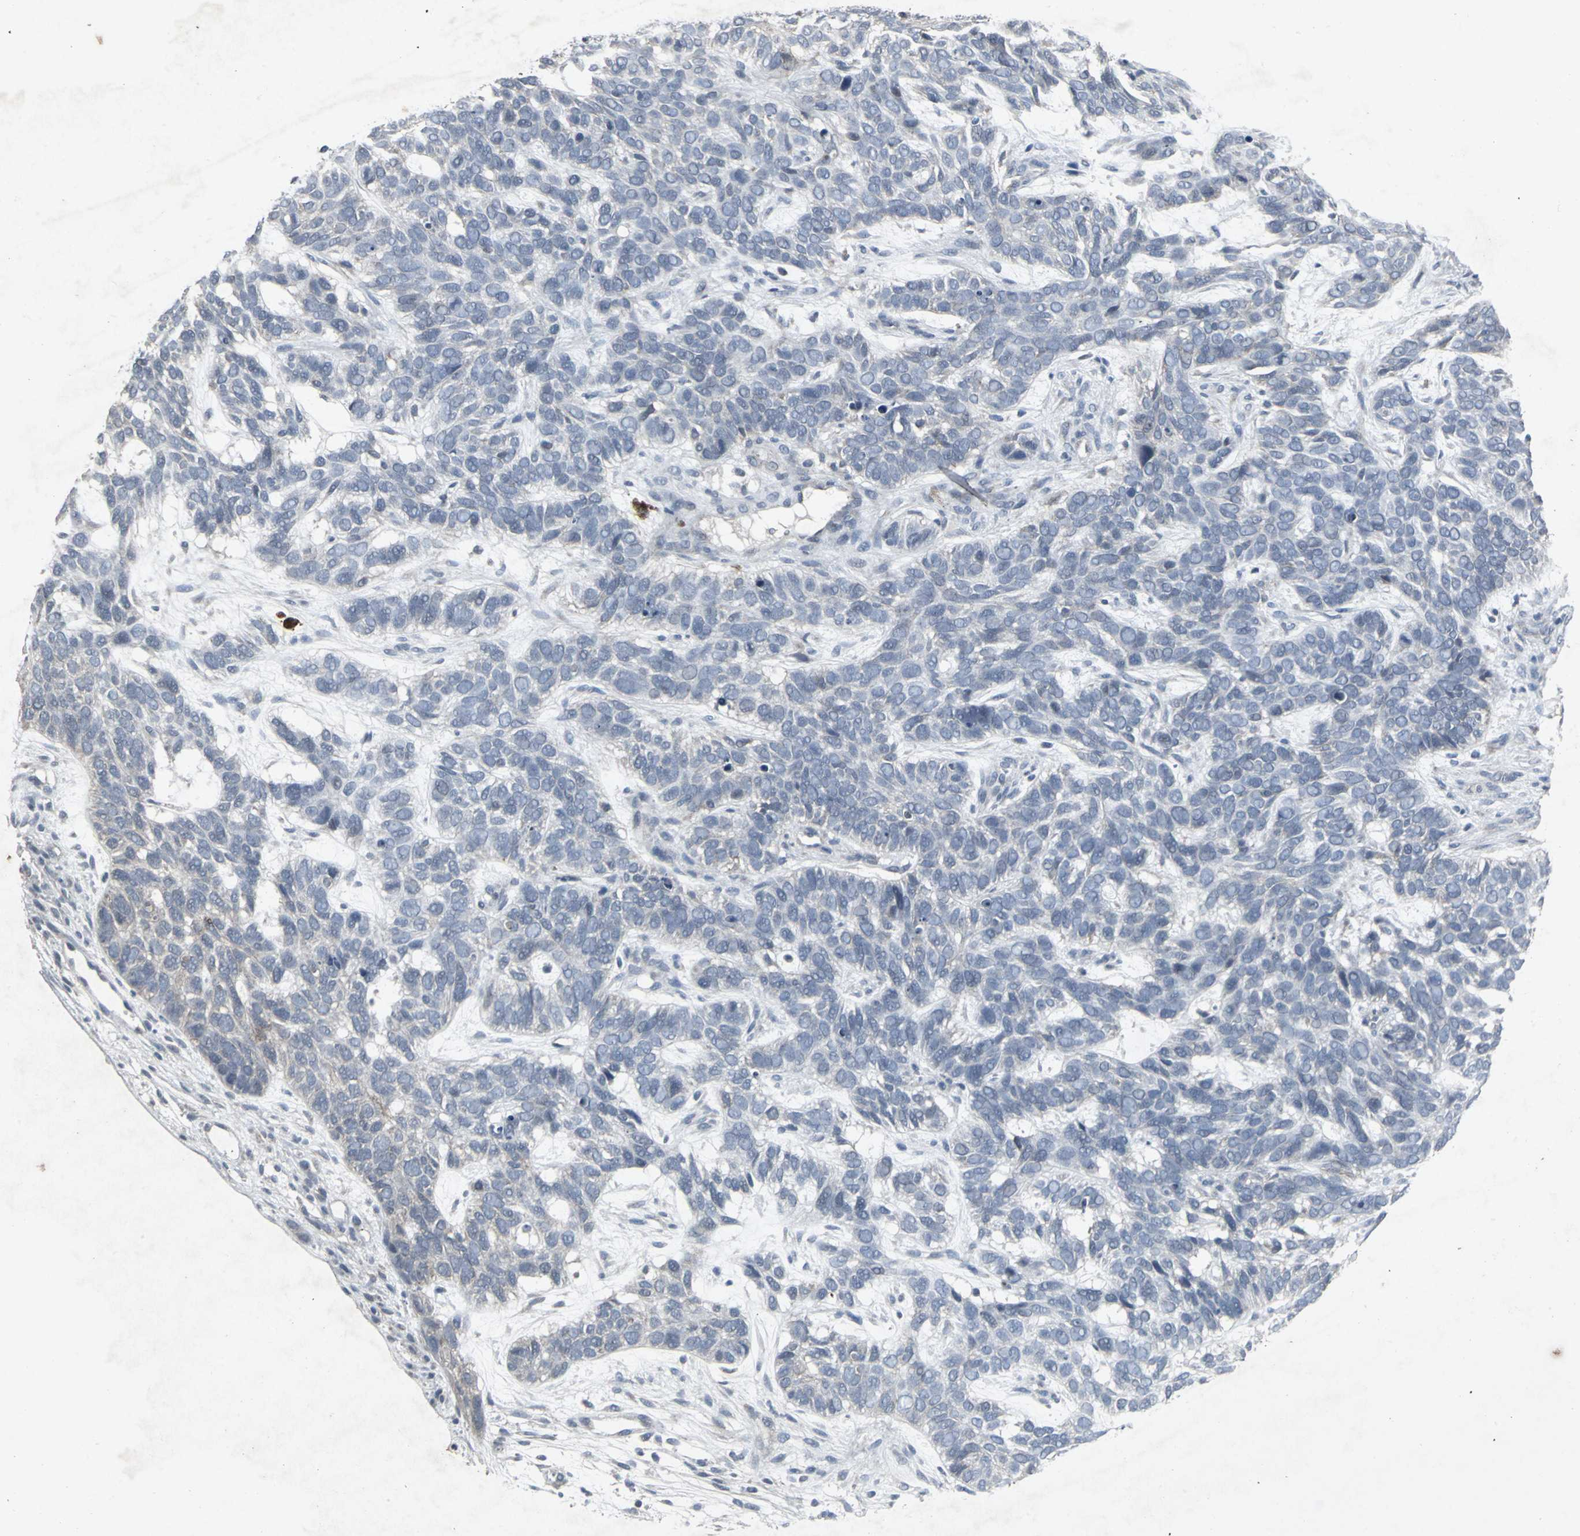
{"staining": {"intensity": "negative", "quantity": "none", "location": "none"}, "tissue": "skin cancer", "cell_type": "Tumor cells", "image_type": "cancer", "snomed": [{"axis": "morphology", "description": "Basal cell carcinoma"}, {"axis": "topography", "description": "Skin"}], "caption": "The immunohistochemistry (IHC) photomicrograph has no significant staining in tumor cells of basal cell carcinoma (skin) tissue.", "gene": "BMP4", "patient": {"sex": "male", "age": 87}}